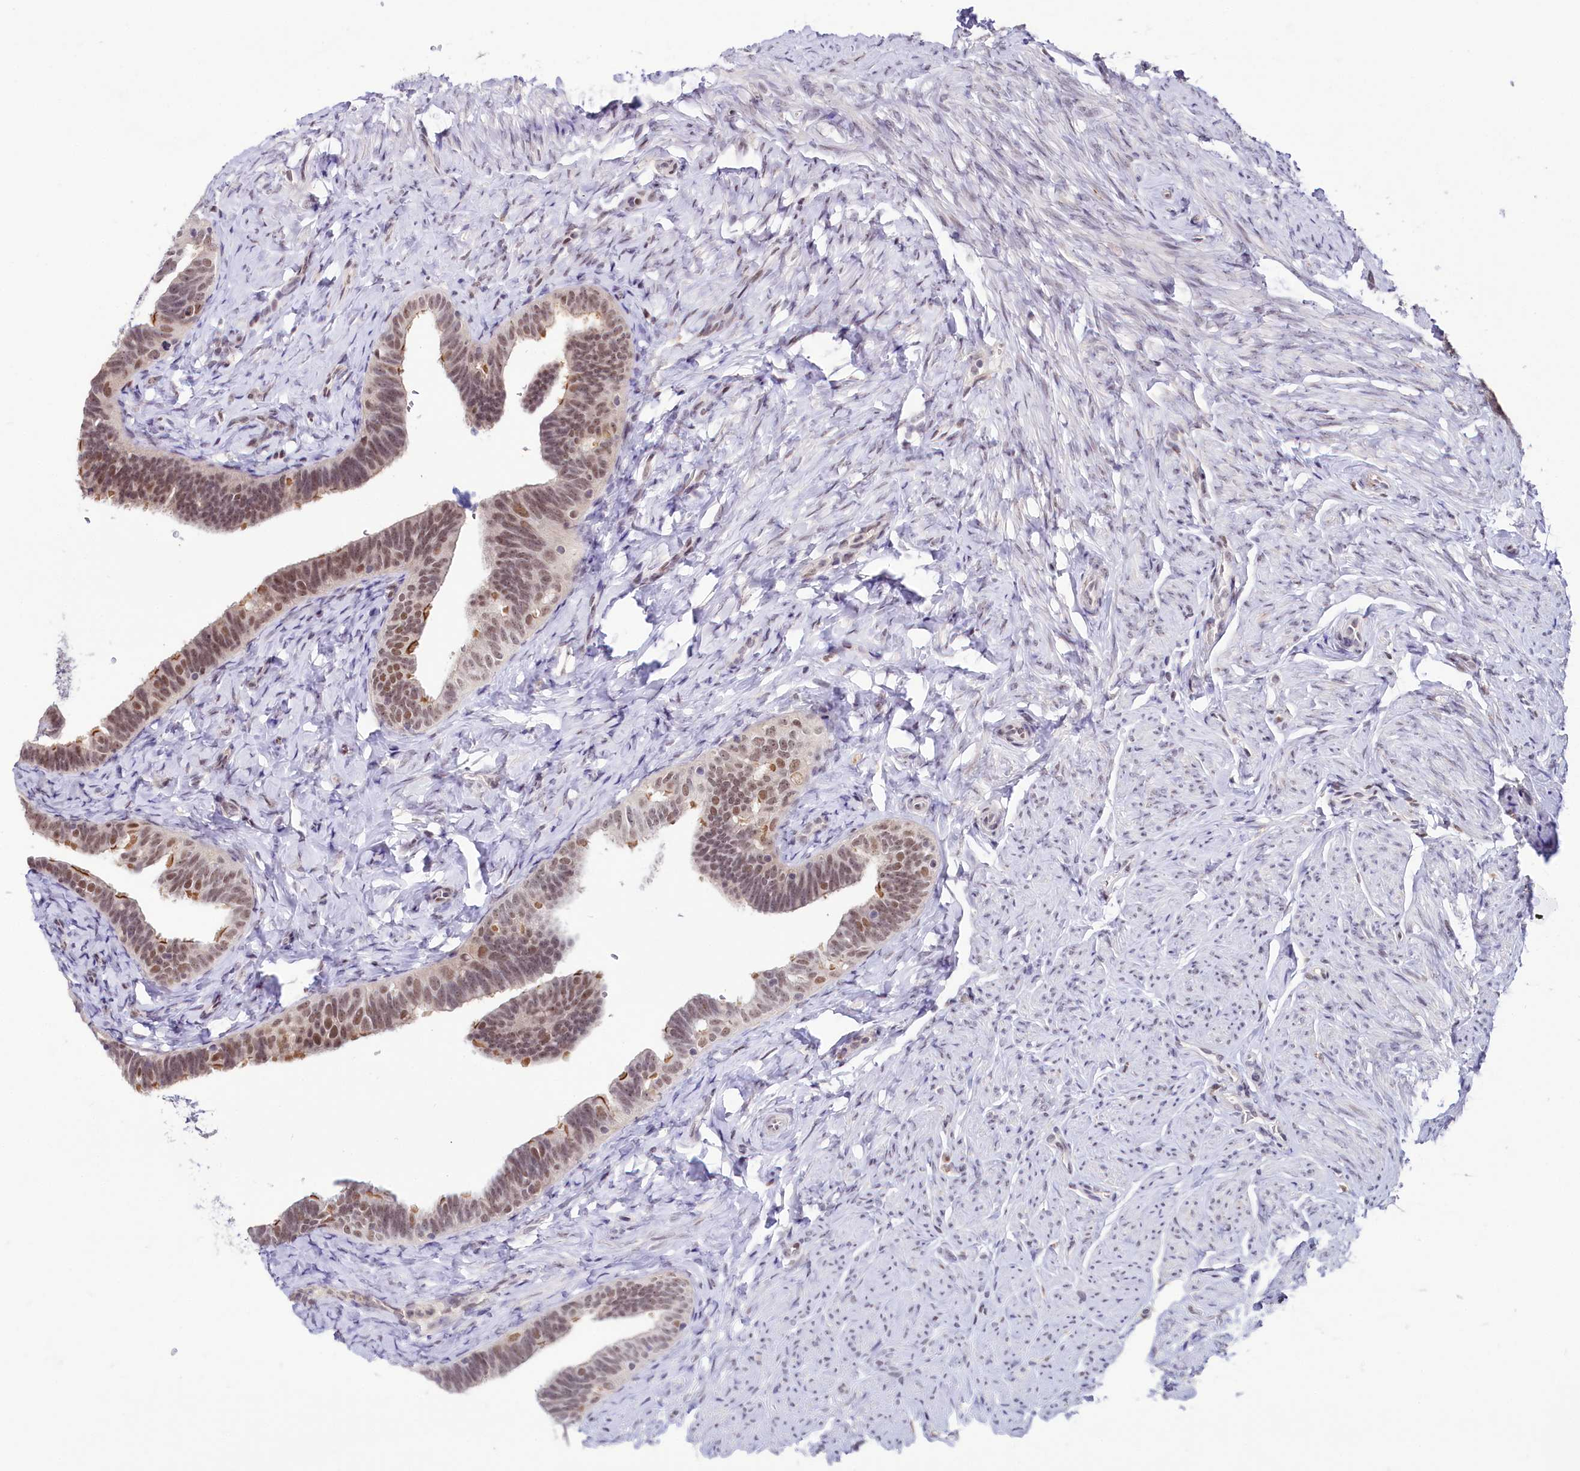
{"staining": {"intensity": "moderate", "quantity": ">75%", "location": "cytoplasmic/membranous,nuclear"}, "tissue": "fallopian tube", "cell_type": "Glandular cells", "image_type": "normal", "snomed": [{"axis": "morphology", "description": "Normal tissue, NOS"}, {"axis": "topography", "description": "Fallopian tube"}], "caption": "About >75% of glandular cells in benign human fallopian tube show moderate cytoplasmic/membranous,nuclear protein expression as visualized by brown immunohistochemical staining.", "gene": "SCAF11", "patient": {"sex": "female", "age": 39}}